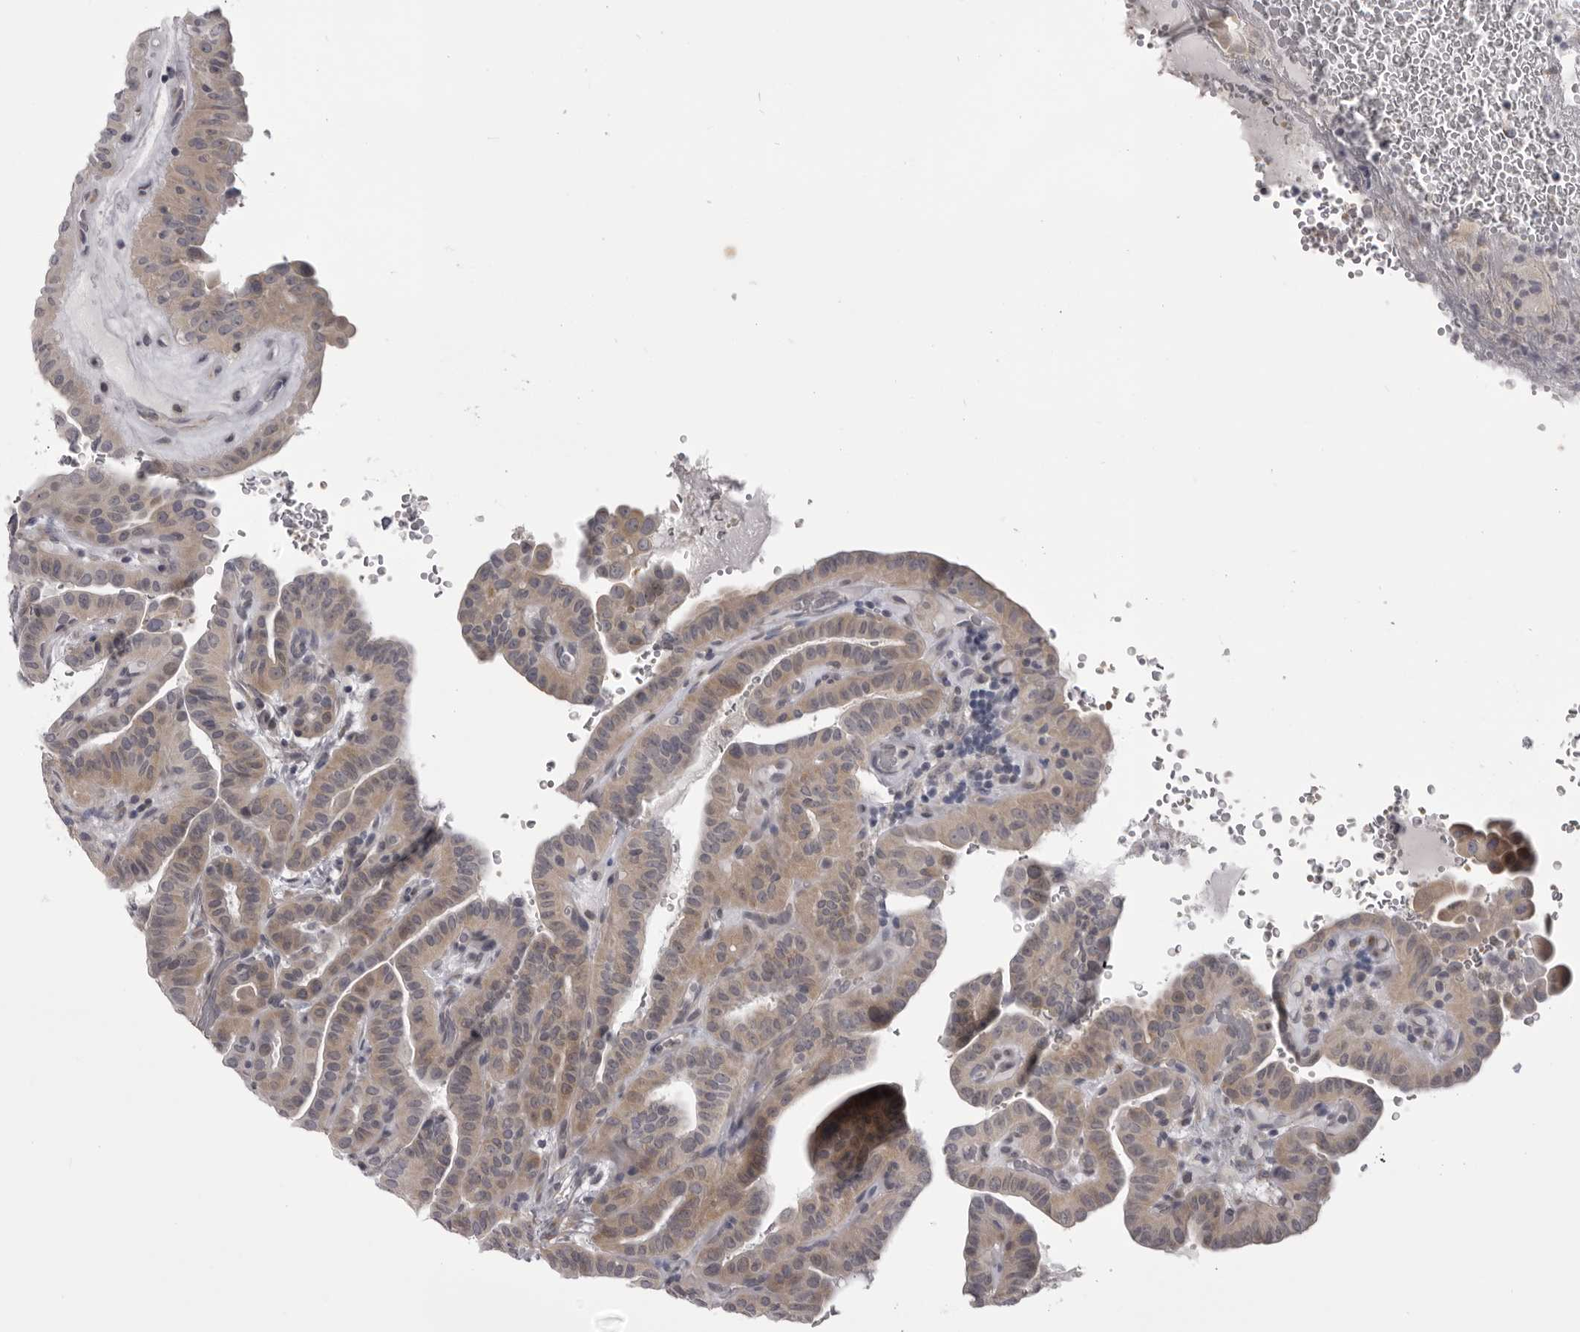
{"staining": {"intensity": "weak", "quantity": ">75%", "location": "cytoplasmic/membranous"}, "tissue": "thyroid cancer", "cell_type": "Tumor cells", "image_type": "cancer", "snomed": [{"axis": "morphology", "description": "Papillary adenocarcinoma, NOS"}, {"axis": "topography", "description": "Thyroid gland"}], "caption": "A low amount of weak cytoplasmic/membranous staining is present in about >75% of tumor cells in papillary adenocarcinoma (thyroid) tissue.", "gene": "EPHA10", "patient": {"sex": "male", "age": 77}}